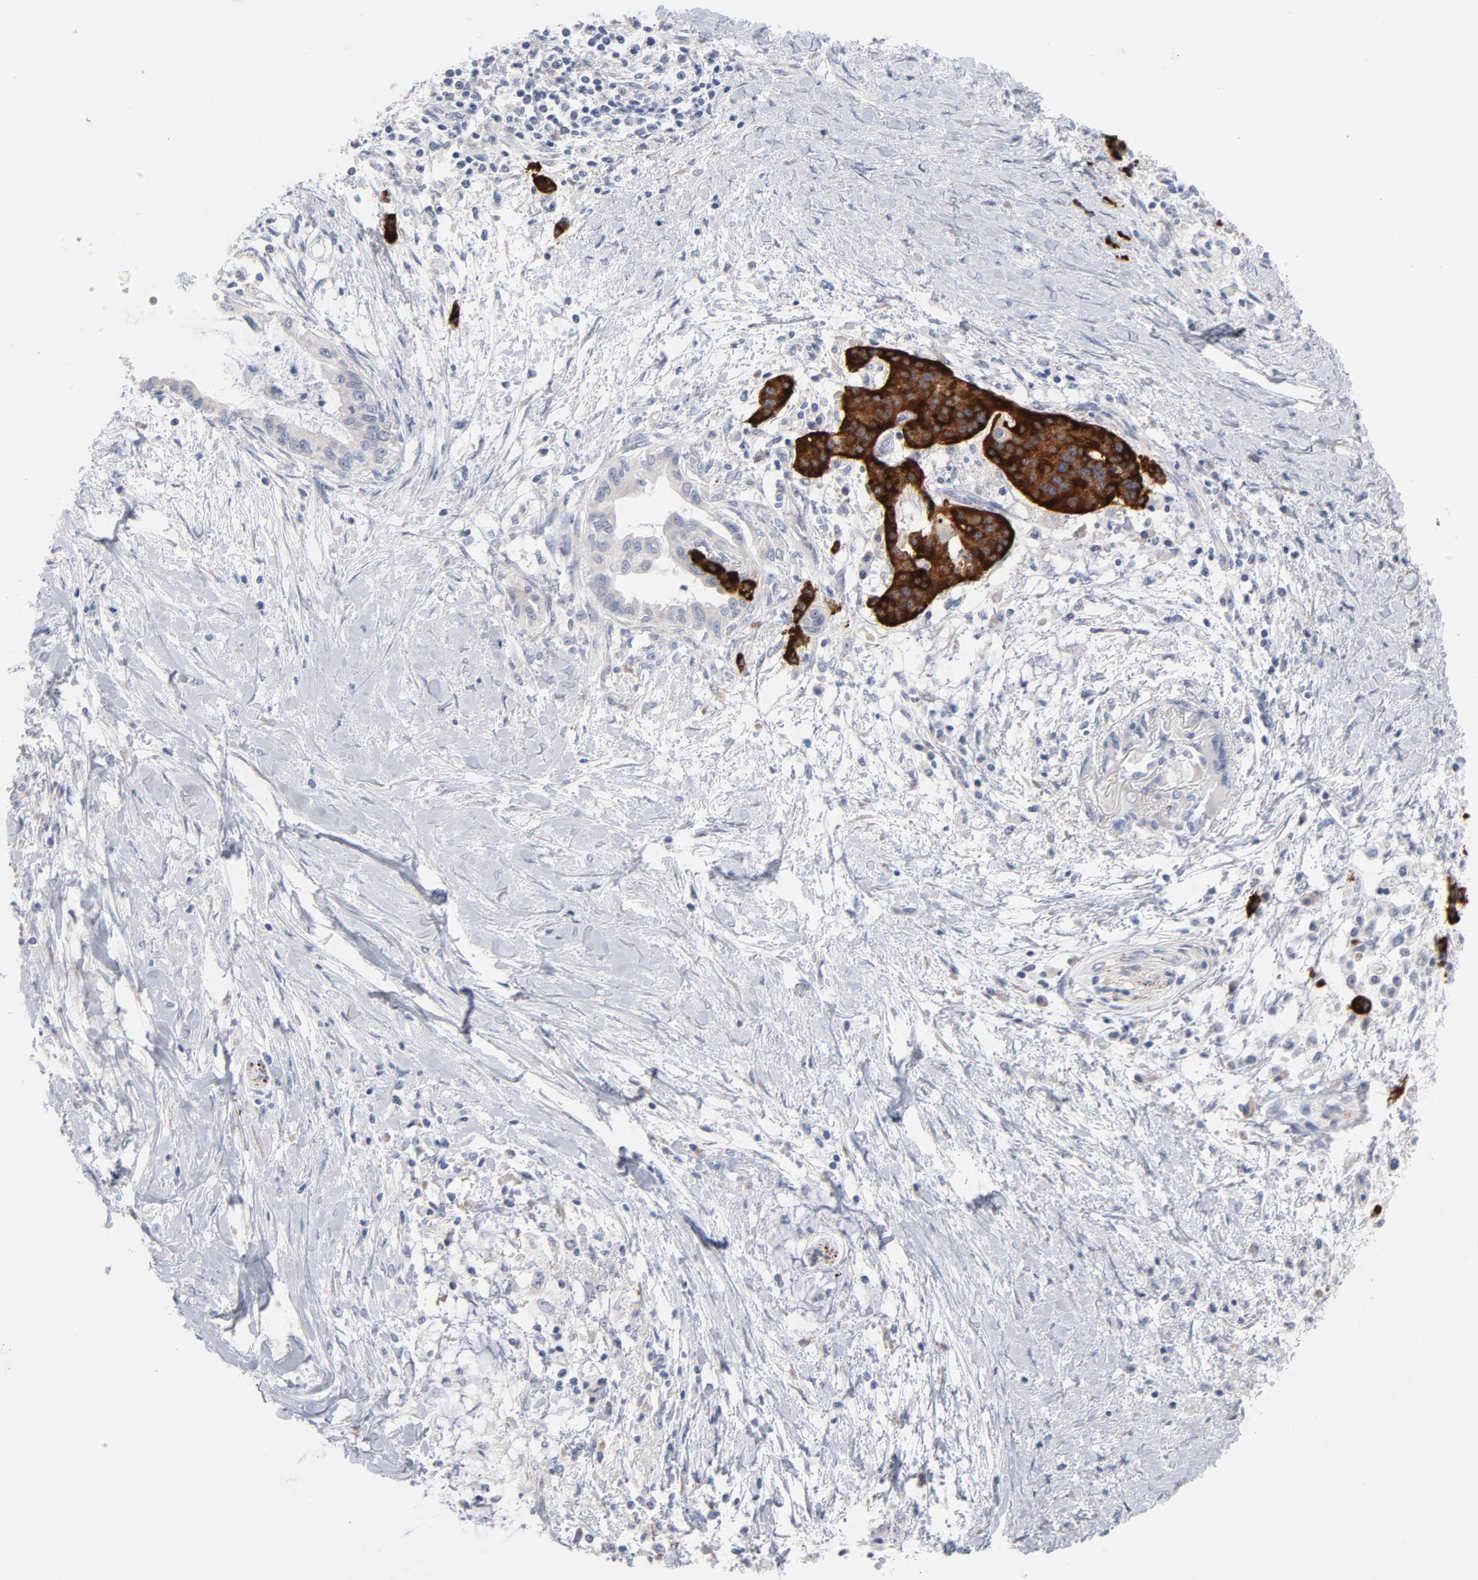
{"staining": {"intensity": "weak", "quantity": "25%-75%", "location": "cytoplasmic/membranous"}, "tissue": "pancreatic cancer", "cell_type": "Tumor cells", "image_type": "cancer", "snomed": [{"axis": "morphology", "description": "Adenocarcinoma, NOS"}, {"axis": "topography", "description": "Pancreas"}], "caption": "High-power microscopy captured an immunohistochemistry (IHC) histopathology image of pancreatic cancer, revealing weak cytoplasmic/membranous positivity in about 25%-75% of tumor cells. The staining is performed using DAB (3,3'-diaminobenzidine) brown chromogen to label protein expression. The nuclei are counter-stained blue using hematoxylin.", "gene": "CPE", "patient": {"sex": "female", "age": 64}}